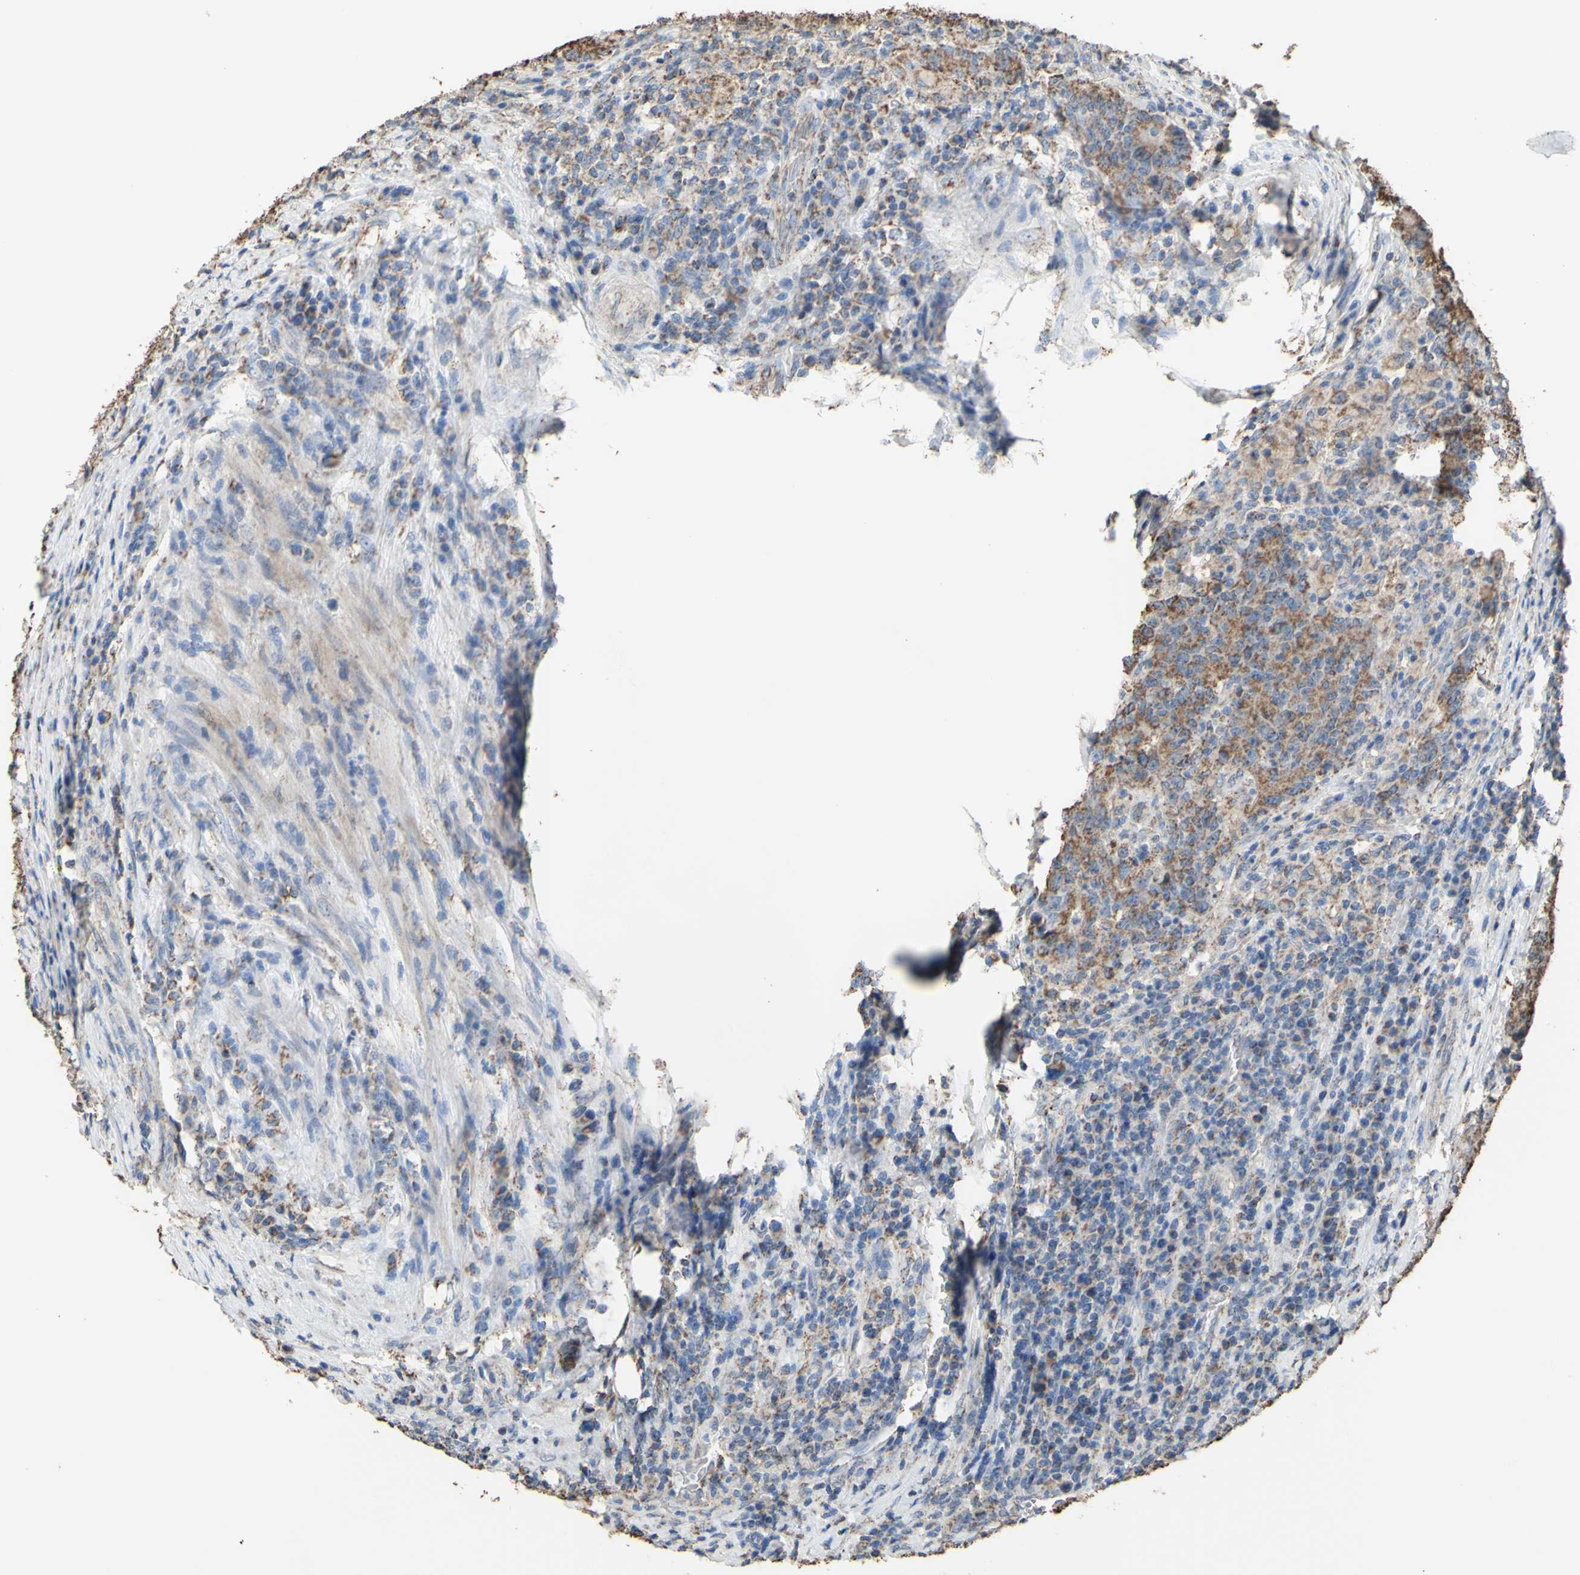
{"staining": {"intensity": "moderate", "quantity": ">75%", "location": "cytoplasmic/membranous"}, "tissue": "colorectal cancer", "cell_type": "Tumor cells", "image_type": "cancer", "snomed": [{"axis": "morphology", "description": "Normal tissue, NOS"}, {"axis": "morphology", "description": "Adenocarcinoma, NOS"}, {"axis": "topography", "description": "Colon"}], "caption": "The immunohistochemical stain highlights moderate cytoplasmic/membranous staining in tumor cells of colorectal cancer tissue. The protein is shown in brown color, while the nuclei are stained blue.", "gene": "CMKLR2", "patient": {"sex": "female", "age": 75}}